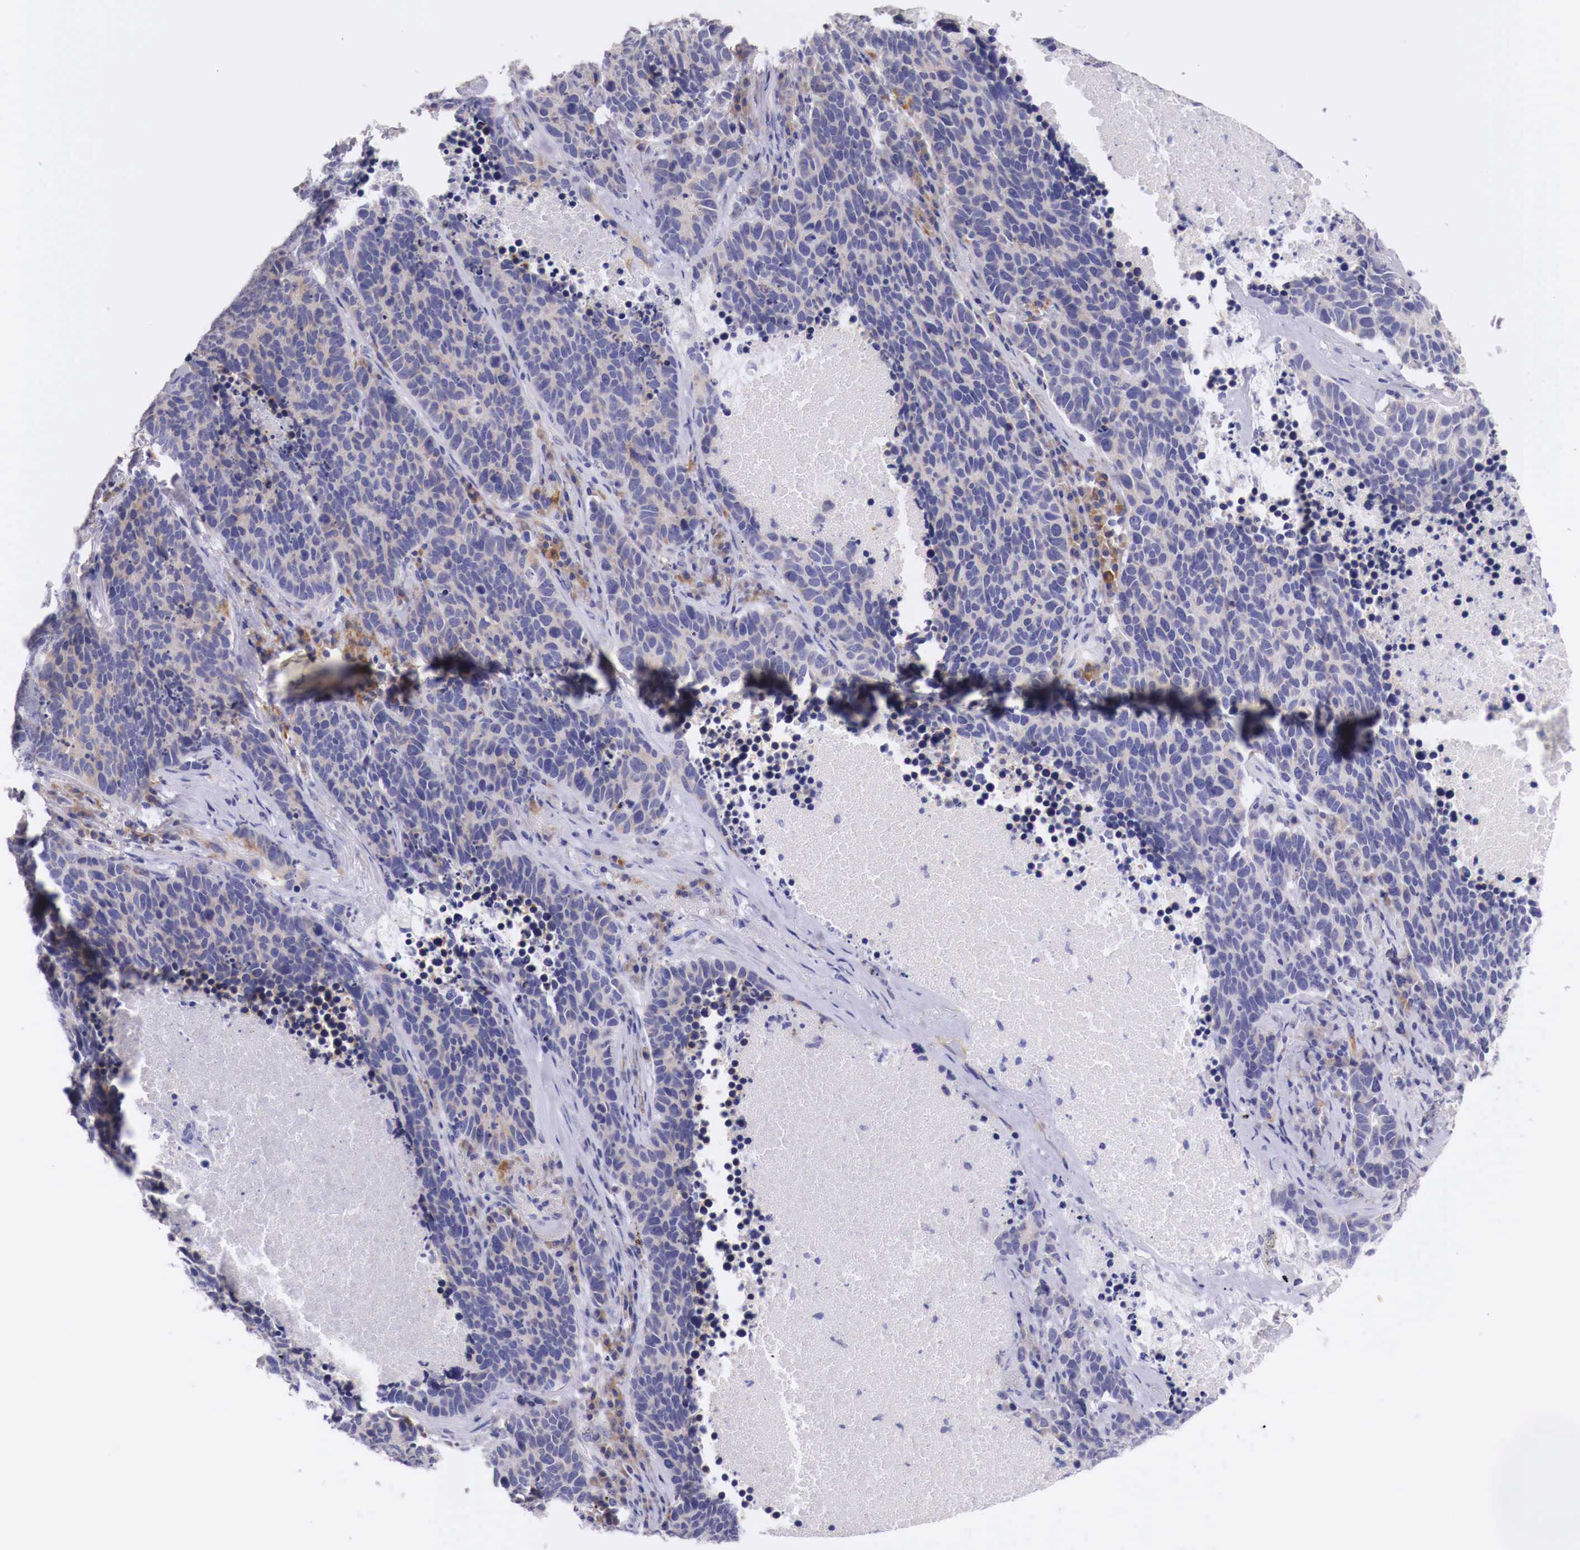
{"staining": {"intensity": "weak", "quantity": "25%-75%", "location": "cytoplasmic/membranous"}, "tissue": "lung cancer", "cell_type": "Tumor cells", "image_type": "cancer", "snomed": [{"axis": "morphology", "description": "Neoplasm, malignant, NOS"}, {"axis": "topography", "description": "Lung"}], "caption": "Protein expression analysis of human malignant neoplasm (lung) reveals weak cytoplasmic/membranous expression in approximately 25%-75% of tumor cells.", "gene": "NREP", "patient": {"sex": "female", "age": 75}}